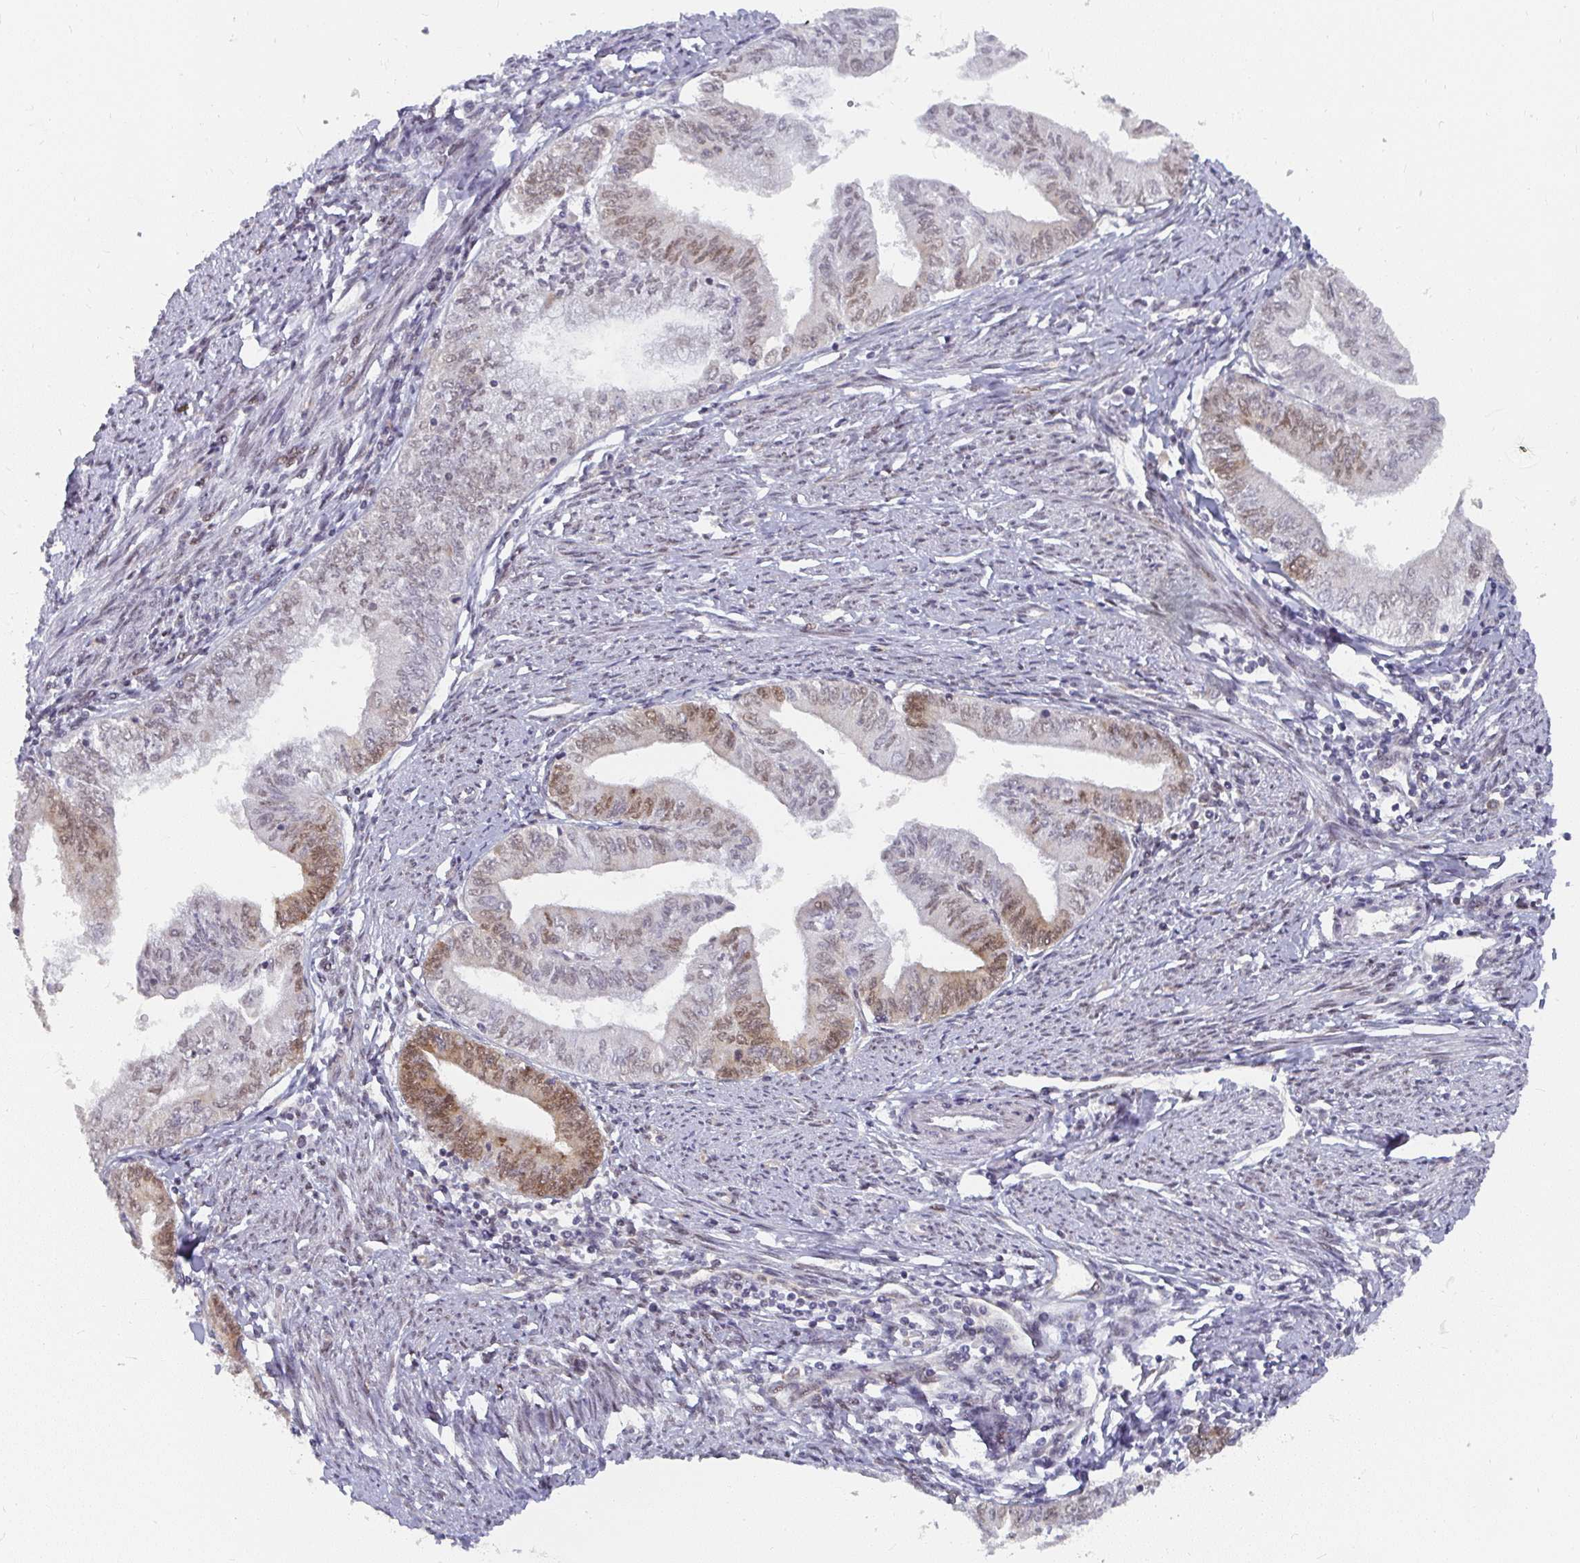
{"staining": {"intensity": "moderate", "quantity": "<25%", "location": "nuclear"}, "tissue": "endometrial cancer", "cell_type": "Tumor cells", "image_type": "cancer", "snomed": [{"axis": "morphology", "description": "Adenocarcinoma, NOS"}, {"axis": "topography", "description": "Endometrium"}], "caption": "Immunohistochemical staining of adenocarcinoma (endometrial) exhibits low levels of moderate nuclear protein staining in about <25% of tumor cells.", "gene": "SYNCRIP", "patient": {"sex": "female", "age": 66}}